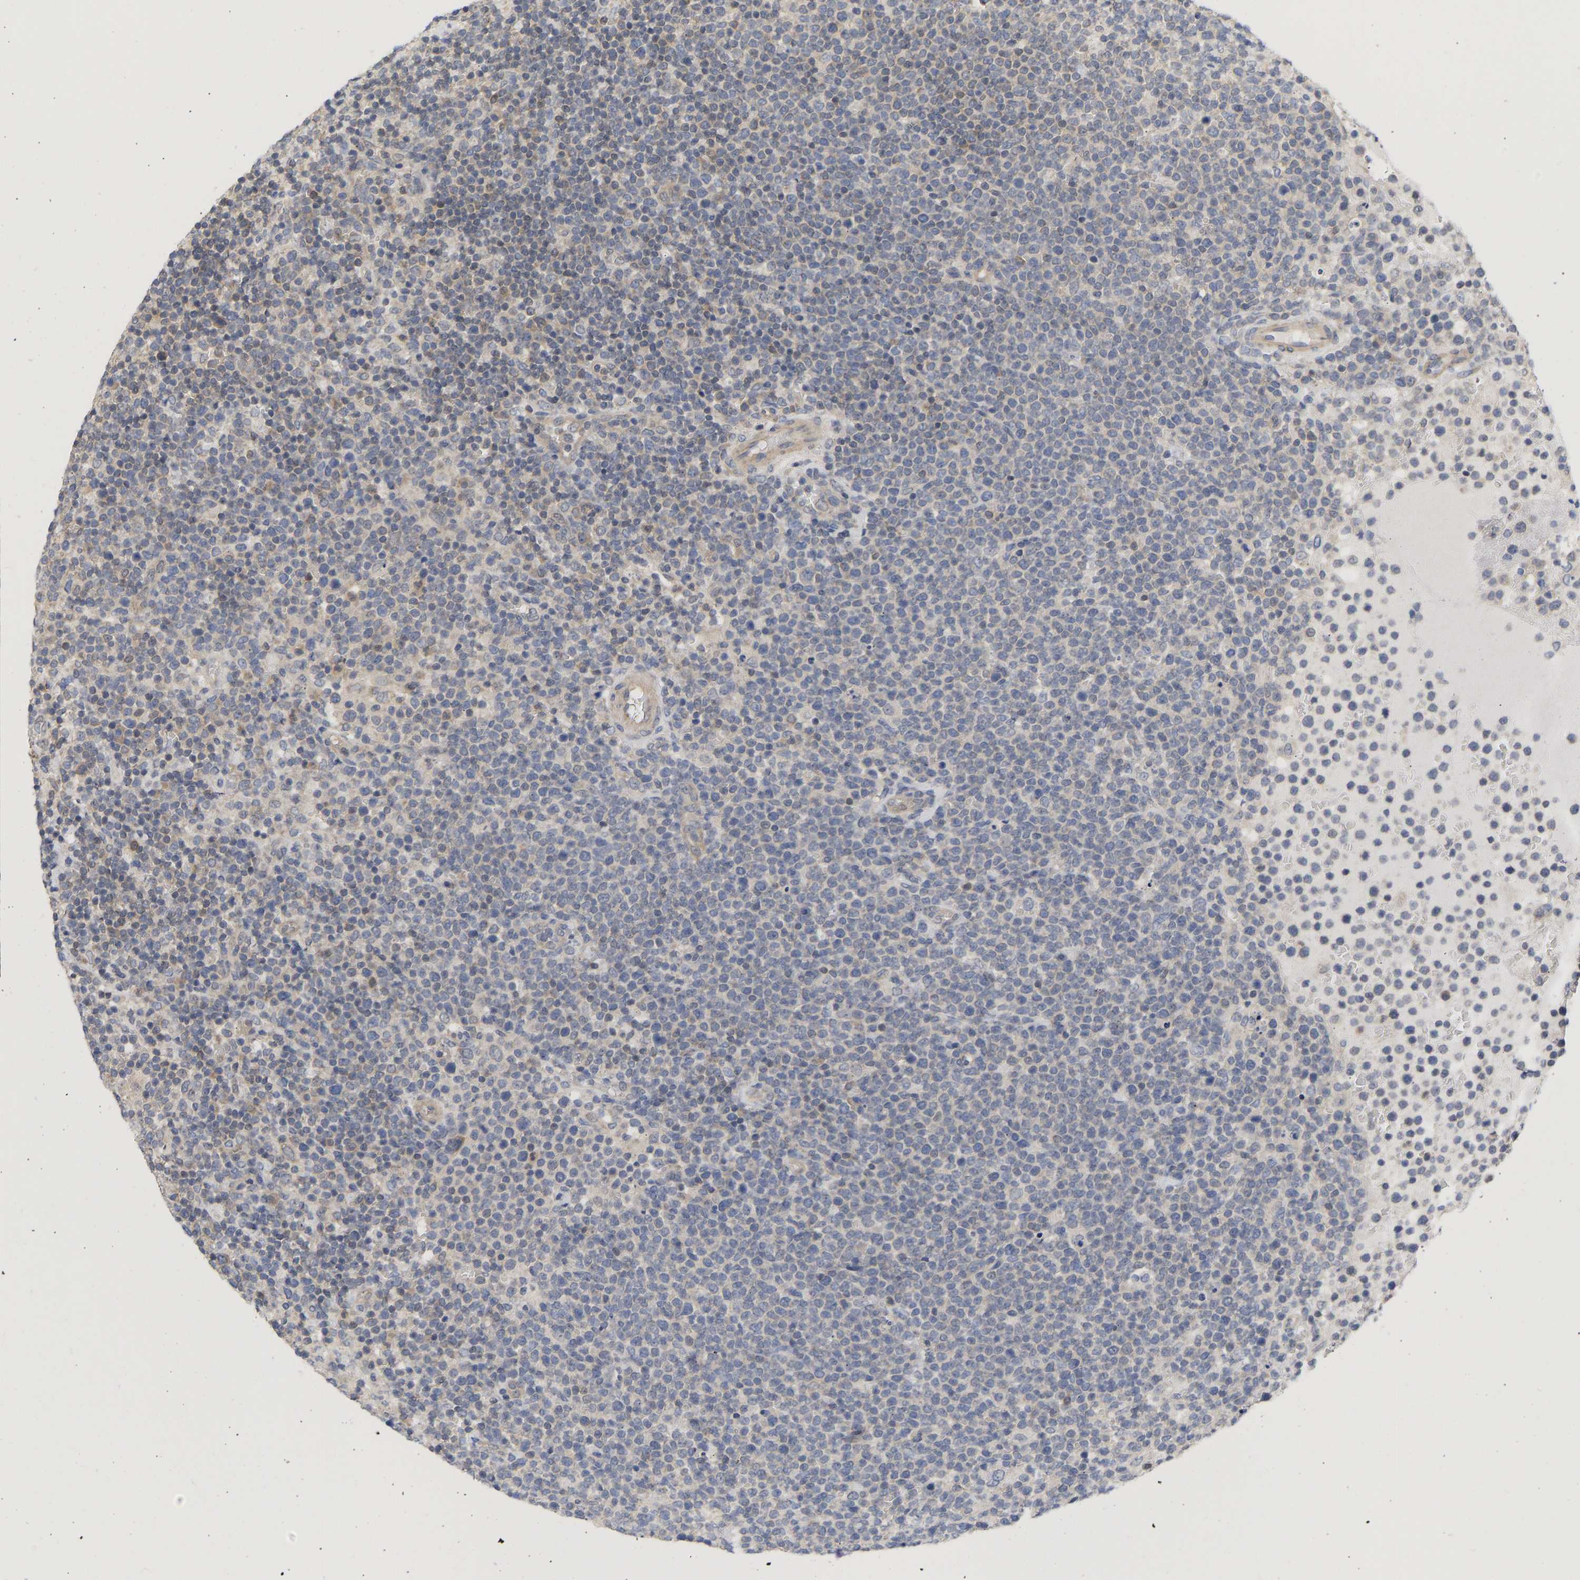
{"staining": {"intensity": "weak", "quantity": "<25%", "location": "cytoplasmic/membranous"}, "tissue": "lymphoma", "cell_type": "Tumor cells", "image_type": "cancer", "snomed": [{"axis": "morphology", "description": "Malignant lymphoma, non-Hodgkin's type, High grade"}, {"axis": "topography", "description": "Lymph node"}], "caption": "High magnification brightfield microscopy of lymphoma stained with DAB (brown) and counterstained with hematoxylin (blue): tumor cells show no significant staining.", "gene": "MAP2K3", "patient": {"sex": "male", "age": 61}}